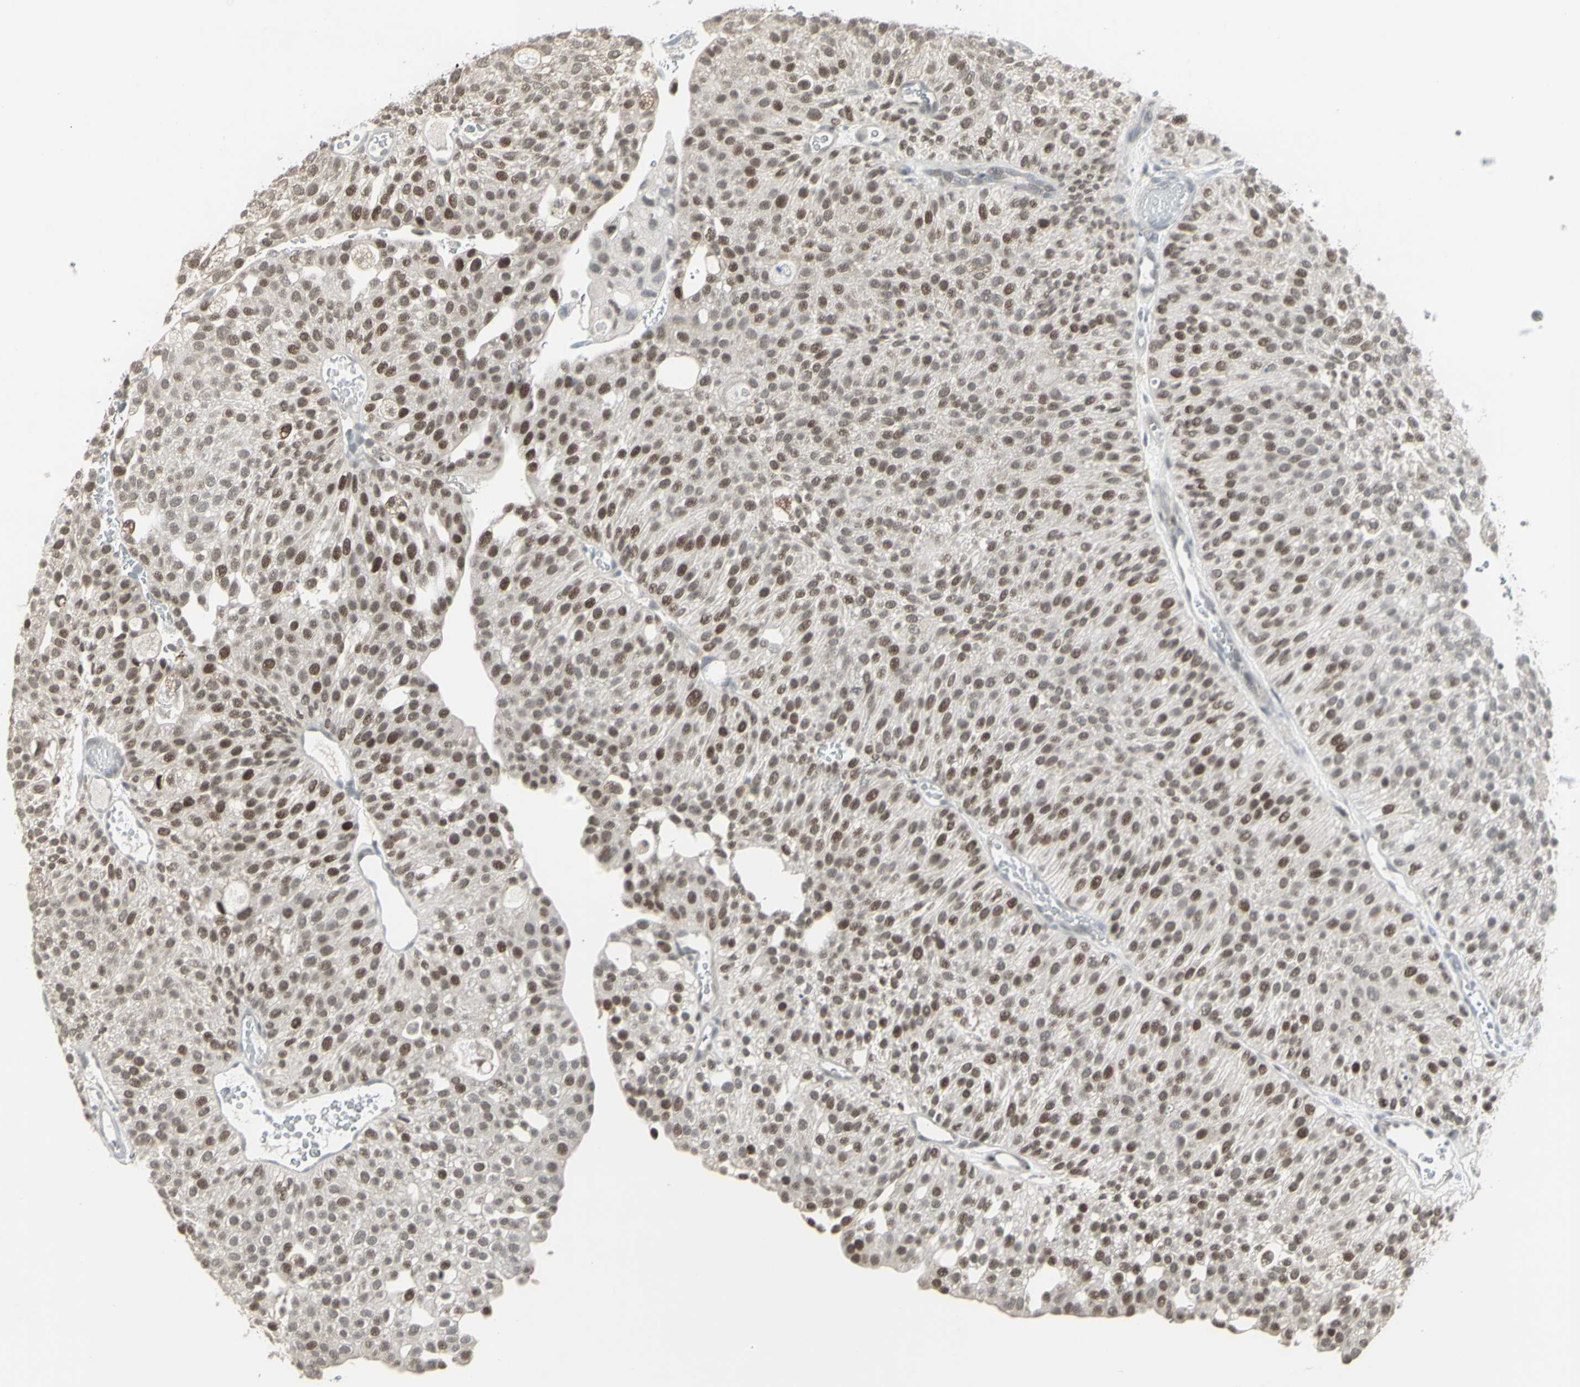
{"staining": {"intensity": "moderate", "quantity": "25%-75%", "location": "nuclear"}, "tissue": "urothelial cancer", "cell_type": "Tumor cells", "image_type": "cancer", "snomed": [{"axis": "morphology", "description": "Urothelial carcinoma, Low grade"}, {"axis": "topography", "description": "Urinary bladder"}], "caption": "Urothelial cancer stained with immunohistochemistry demonstrates moderate nuclear staining in approximately 25%-75% of tumor cells. The protein is shown in brown color, while the nuclei are stained blue.", "gene": "SAMSN1", "patient": {"sex": "male", "age": 78}}